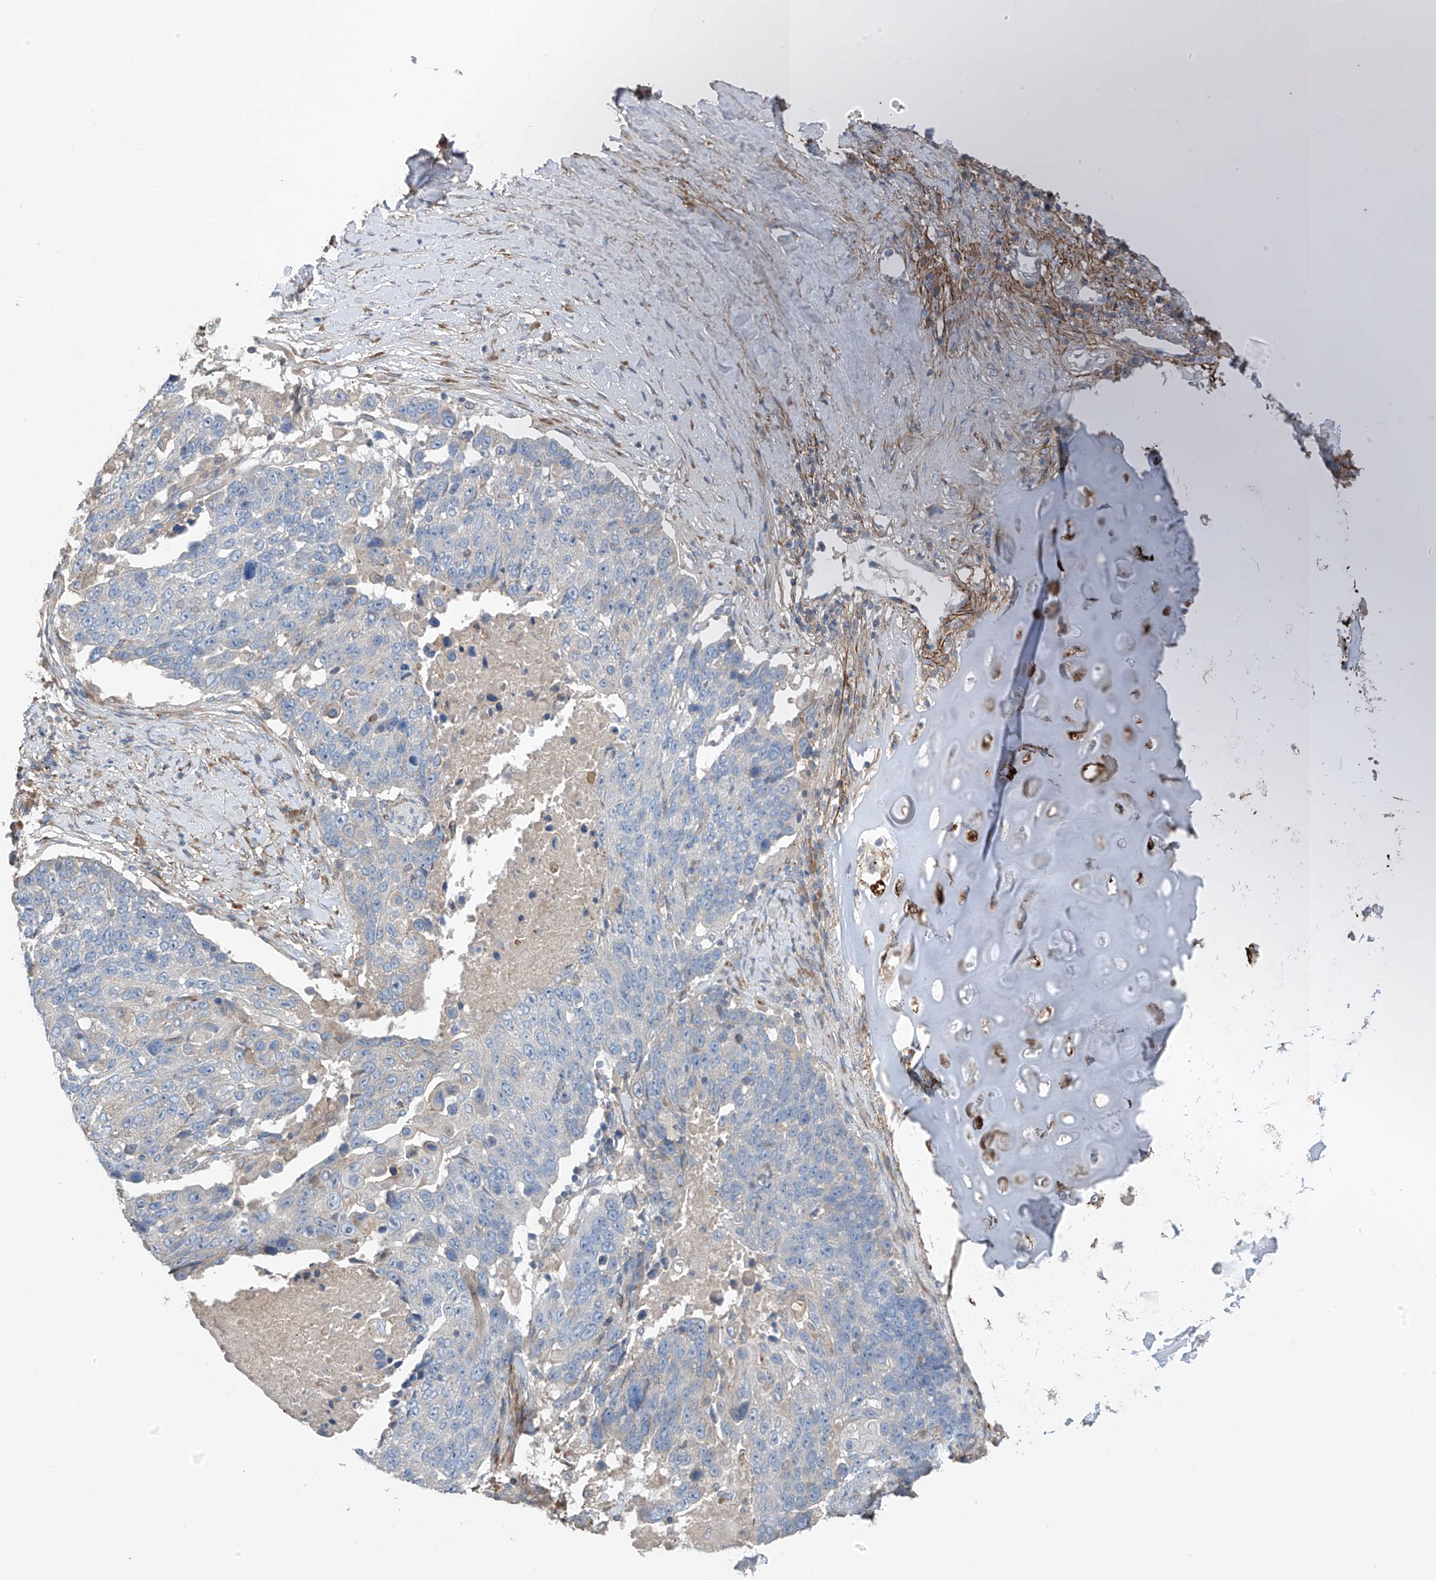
{"staining": {"intensity": "negative", "quantity": "none", "location": "none"}, "tissue": "lung cancer", "cell_type": "Tumor cells", "image_type": "cancer", "snomed": [{"axis": "morphology", "description": "Squamous cell carcinoma, NOS"}, {"axis": "topography", "description": "Lung"}], "caption": "The photomicrograph displays no staining of tumor cells in lung cancer (squamous cell carcinoma).", "gene": "GALNTL6", "patient": {"sex": "male", "age": 66}}